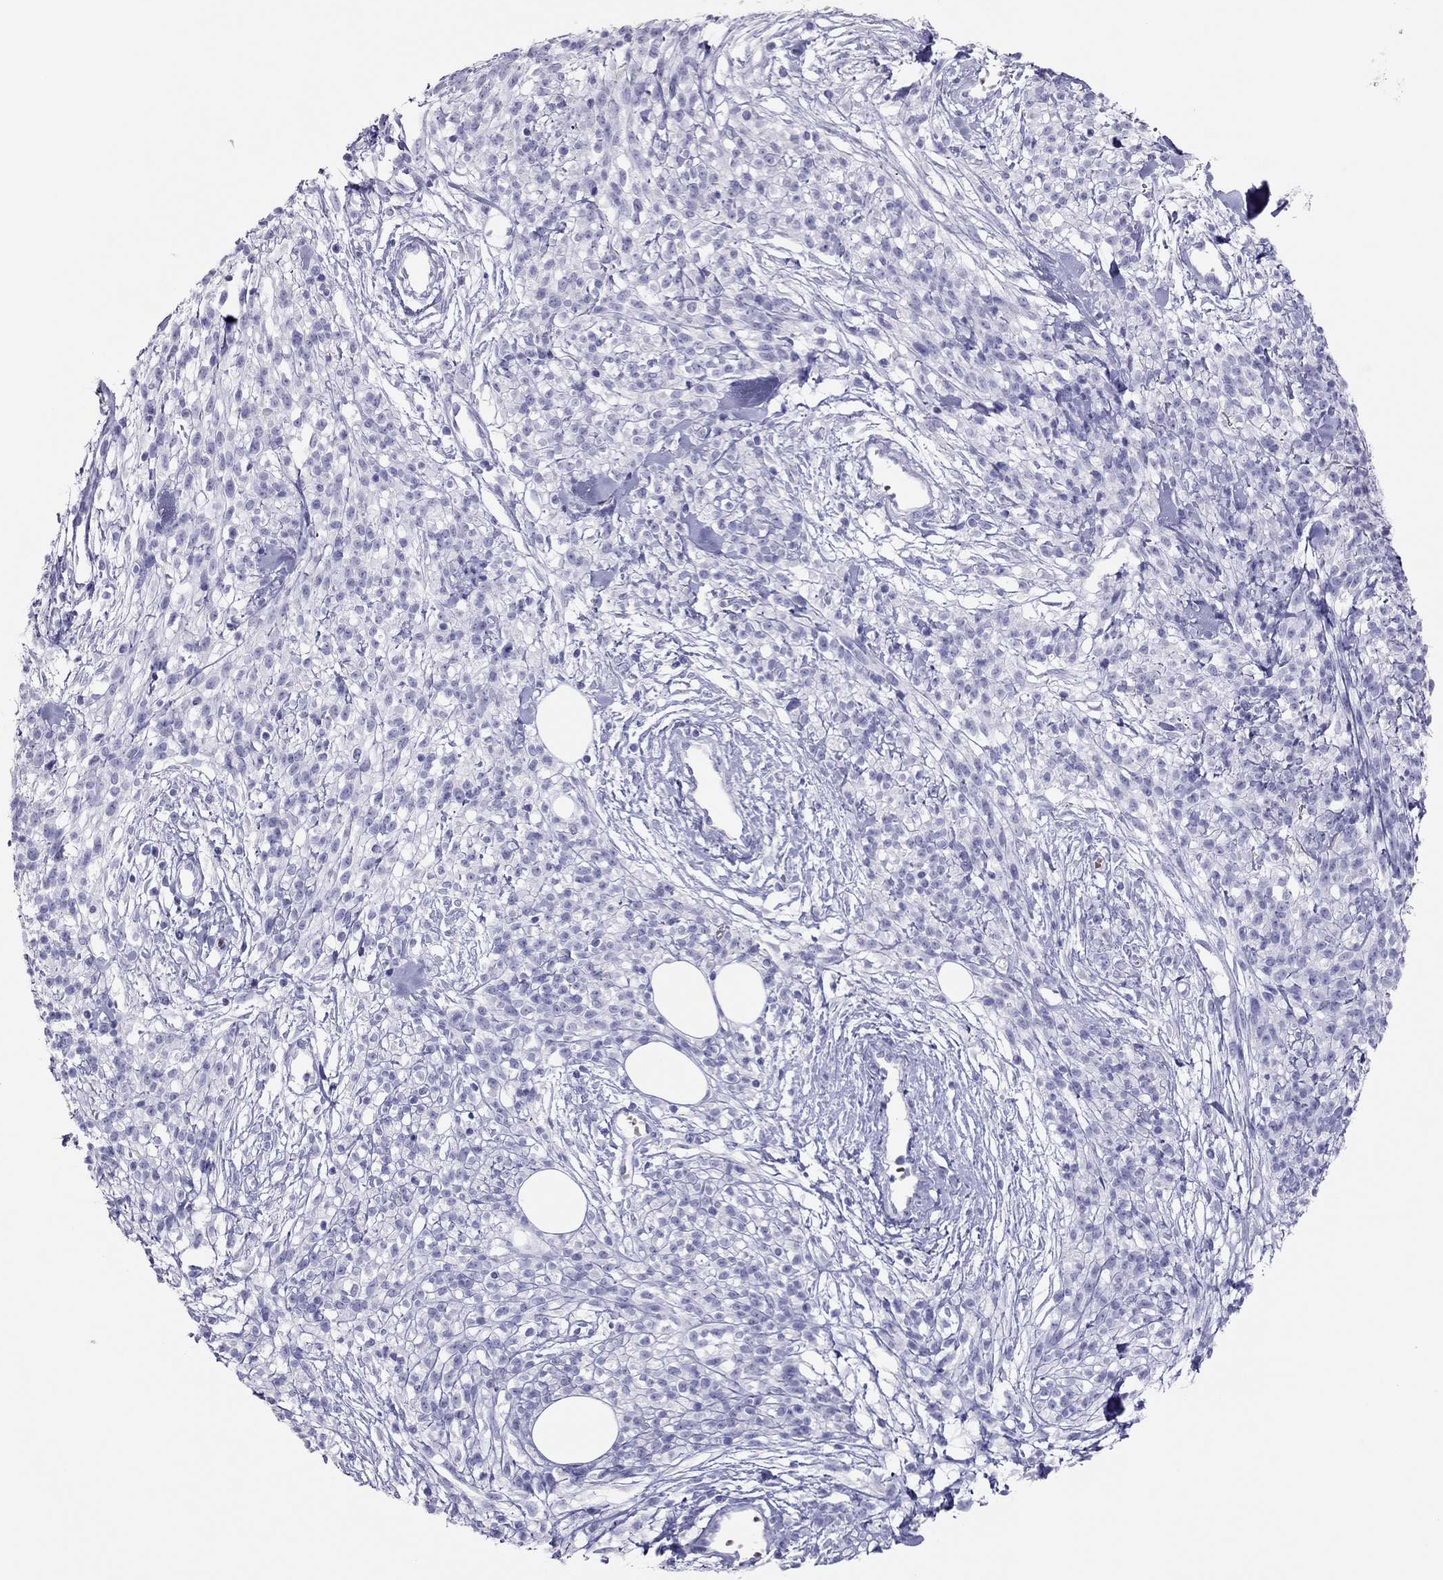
{"staining": {"intensity": "negative", "quantity": "none", "location": "none"}, "tissue": "melanoma", "cell_type": "Tumor cells", "image_type": "cancer", "snomed": [{"axis": "morphology", "description": "Malignant melanoma, NOS"}, {"axis": "topography", "description": "Skin"}, {"axis": "topography", "description": "Skin of trunk"}], "caption": "DAB (3,3'-diaminobenzidine) immunohistochemical staining of malignant melanoma shows no significant staining in tumor cells.", "gene": "TSHB", "patient": {"sex": "male", "age": 74}}